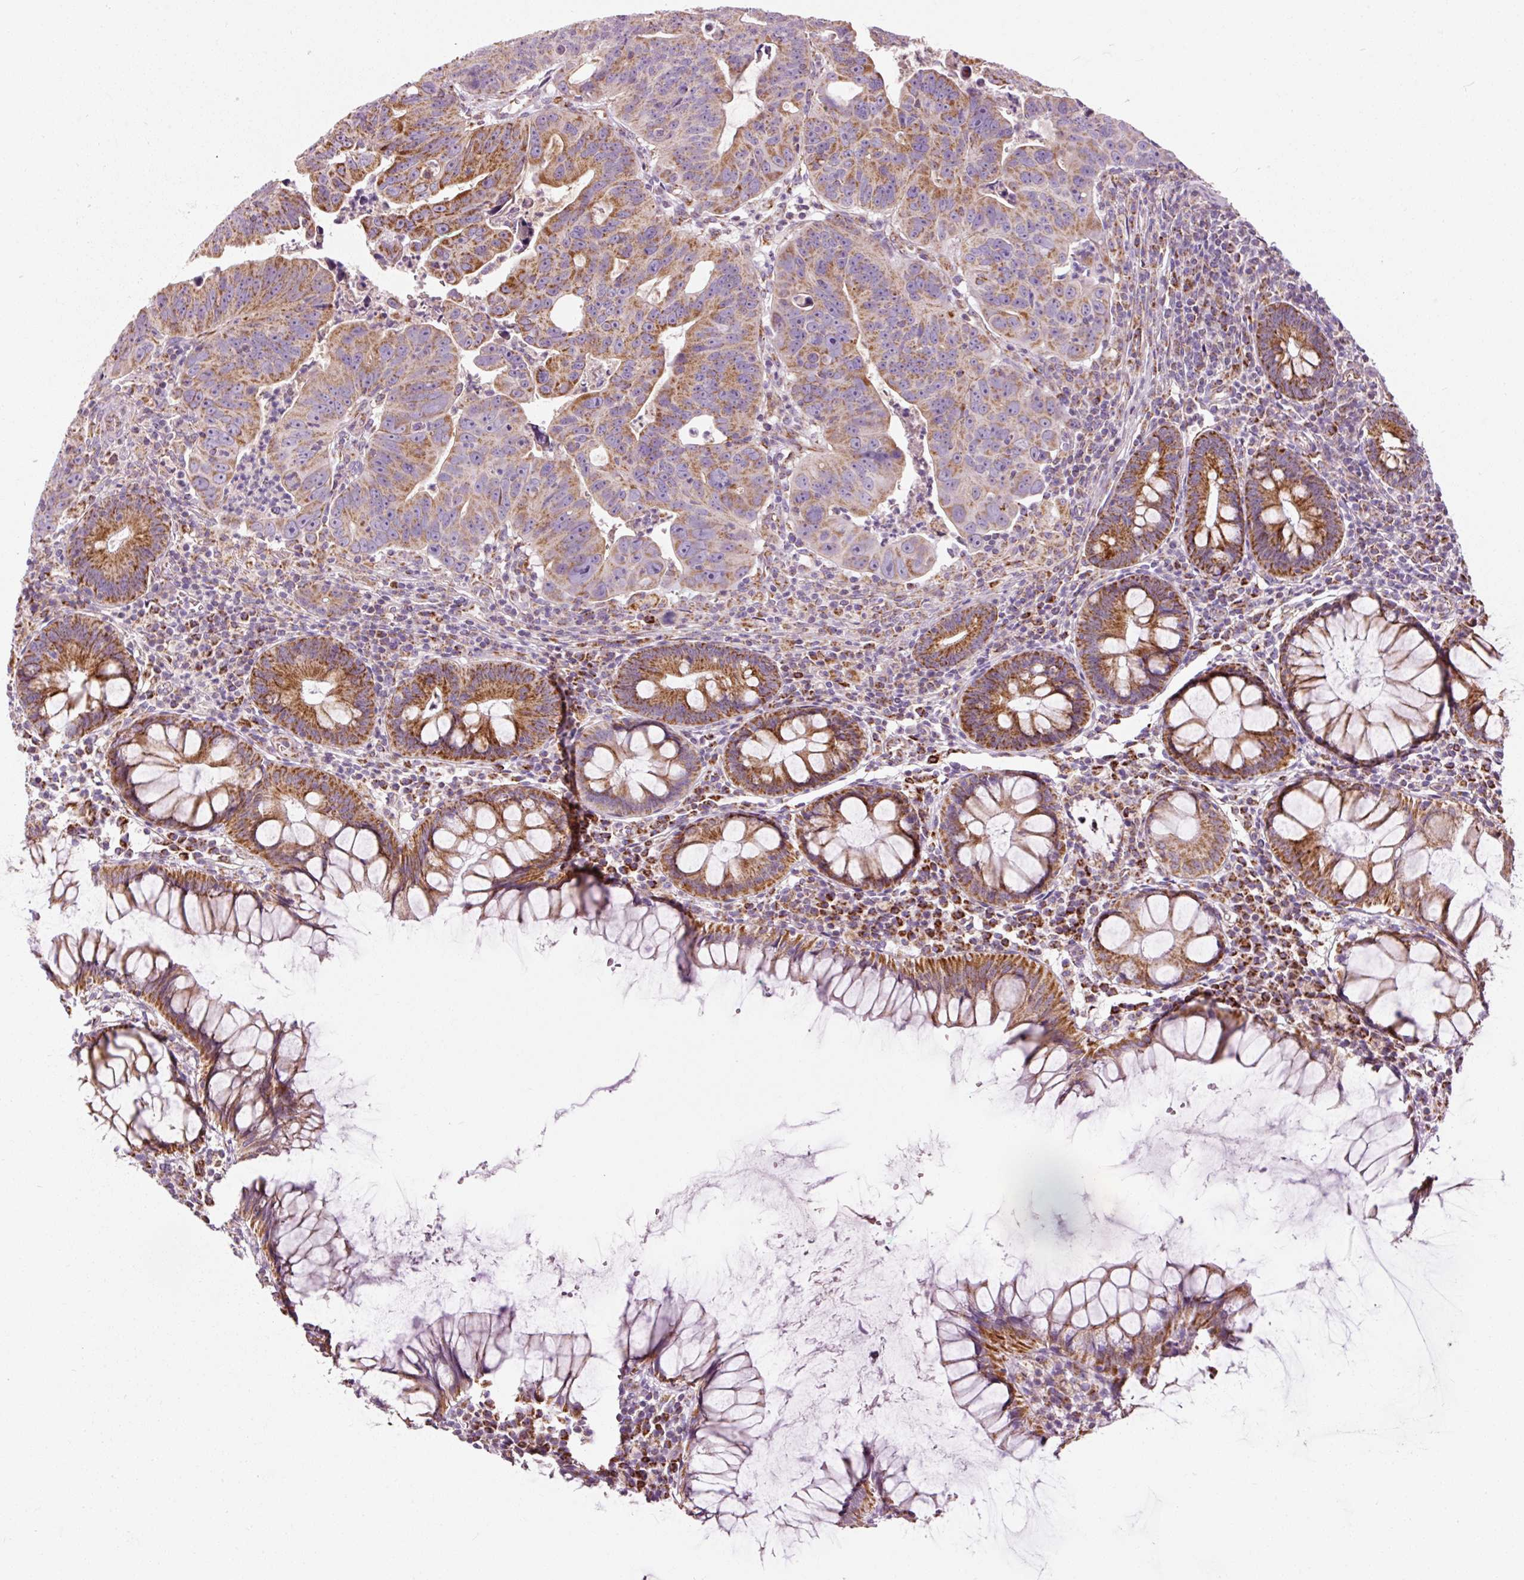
{"staining": {"intensity": "moderate", "quantity": ">75%", "location": "cytoplasmic/membranous"}, "tissue": "colorectal cancer", "cell_type": "Tumor cells", "image_type": "cancer", "snomed": [{"axis": "morphology", "description": "Adenocarcinoma, NOS"}, {"axis": "topography", "description": "Rectum"}], "caption": "Brown immunohistochemical staining in colorectal cancer reveals moderate cytoplasmic/membranous expression in about >75% of tumor cells. Using DAB (brown) and hematoxylin (blue) stains, captured at high magnification using brightfield microscopy.", "gene": "NDUFB4", "patient": {"sex": "male", "age": 69}}